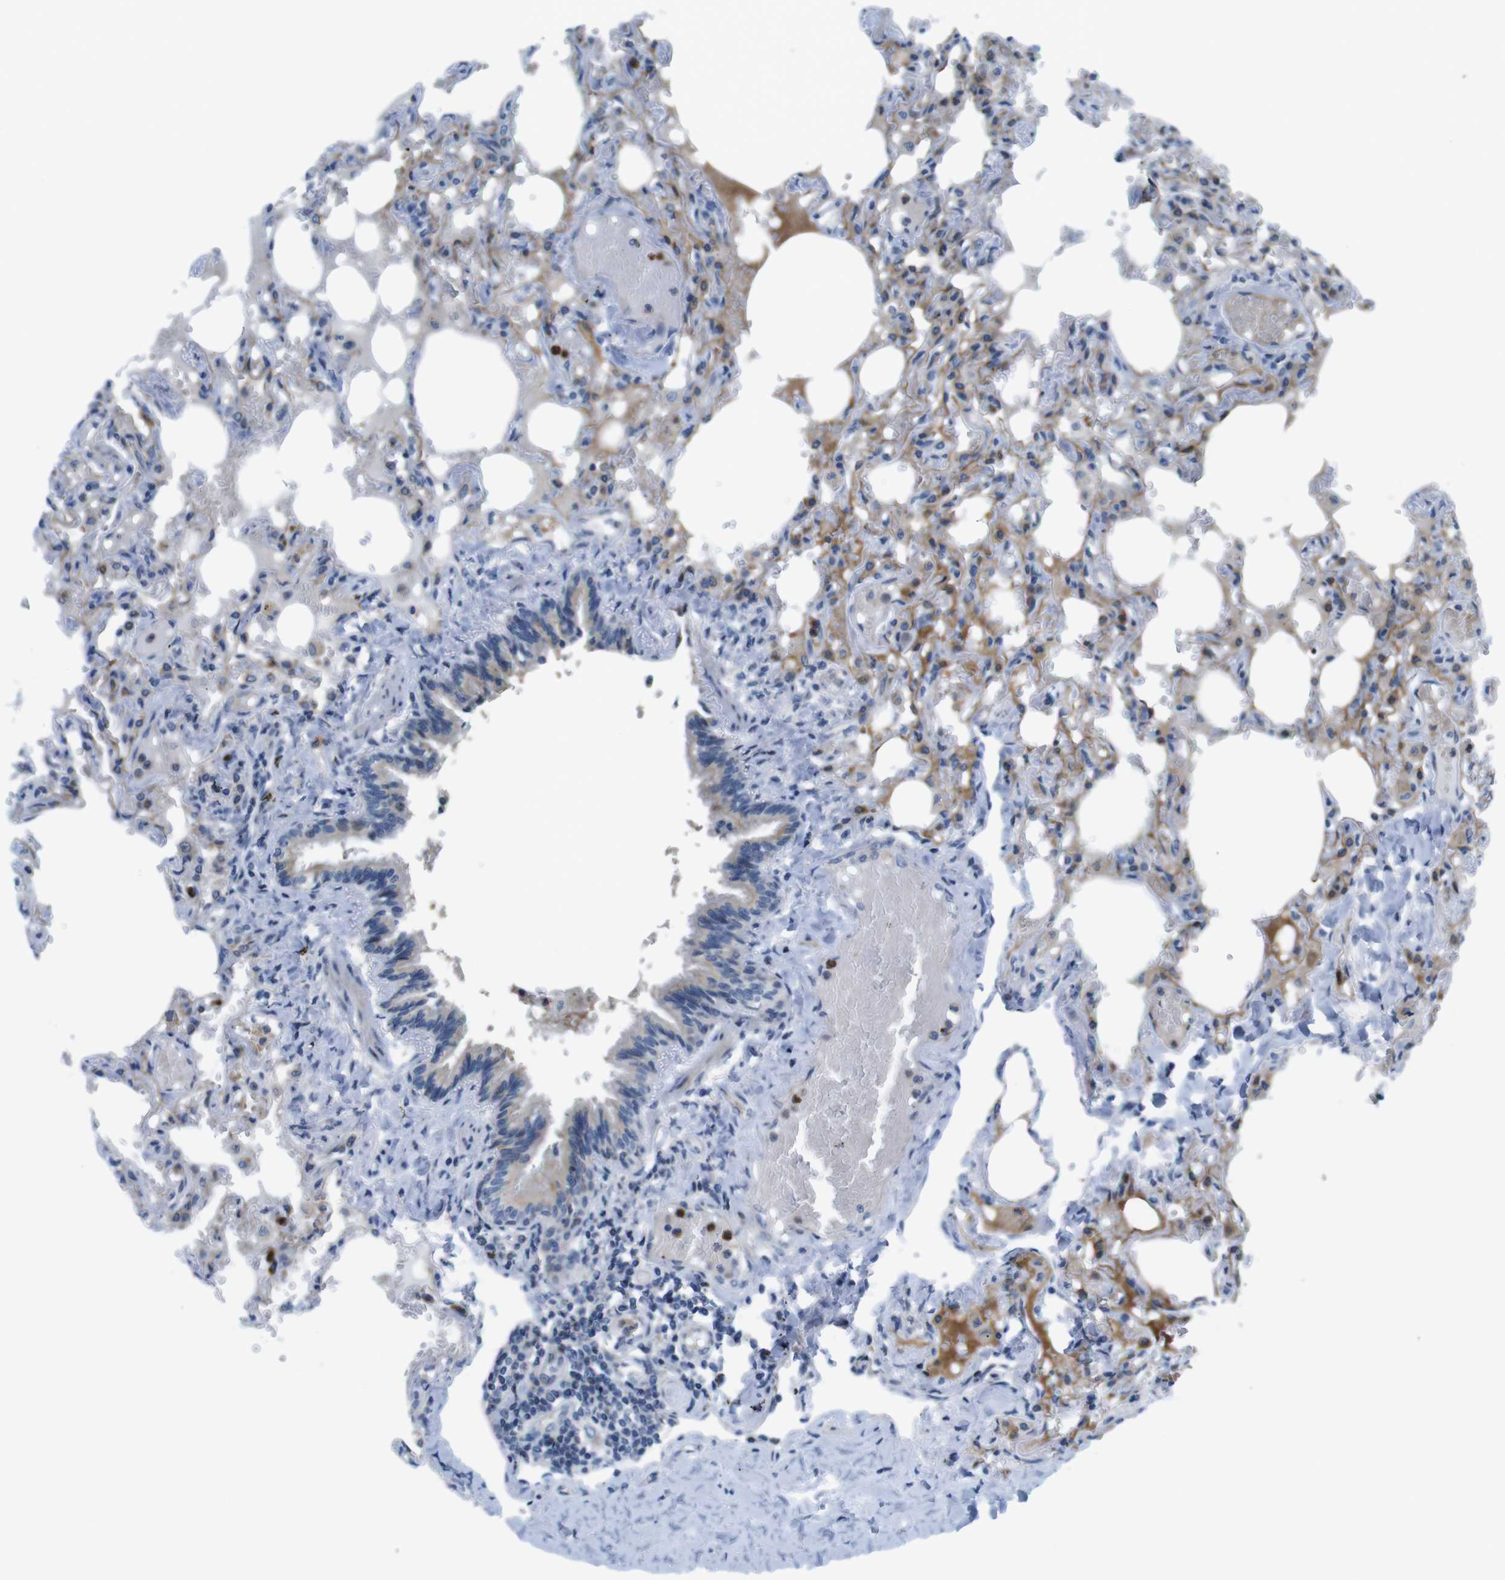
{"staining": {"intensity": "moderate", "quantity": "25%-75%", "location": "cytoplasmic/membranous"}, "tissue": "lung", "cell_type": "Alveolar cells", "image_type": "normal", "snomed": [{"axis": "morphology", "description": "Normal tissue, NOS"}, {"axis": "topography", "description": "Lung"}], "caption": "DAB immunohistochemical staining of benign lung reveals moderate cytoplasmic/membranous protein positivity in approximately 25%-75% of alveolar cells.", "gene": "ZDHHC3", "patient": {"sex": "male", "age": 21}}